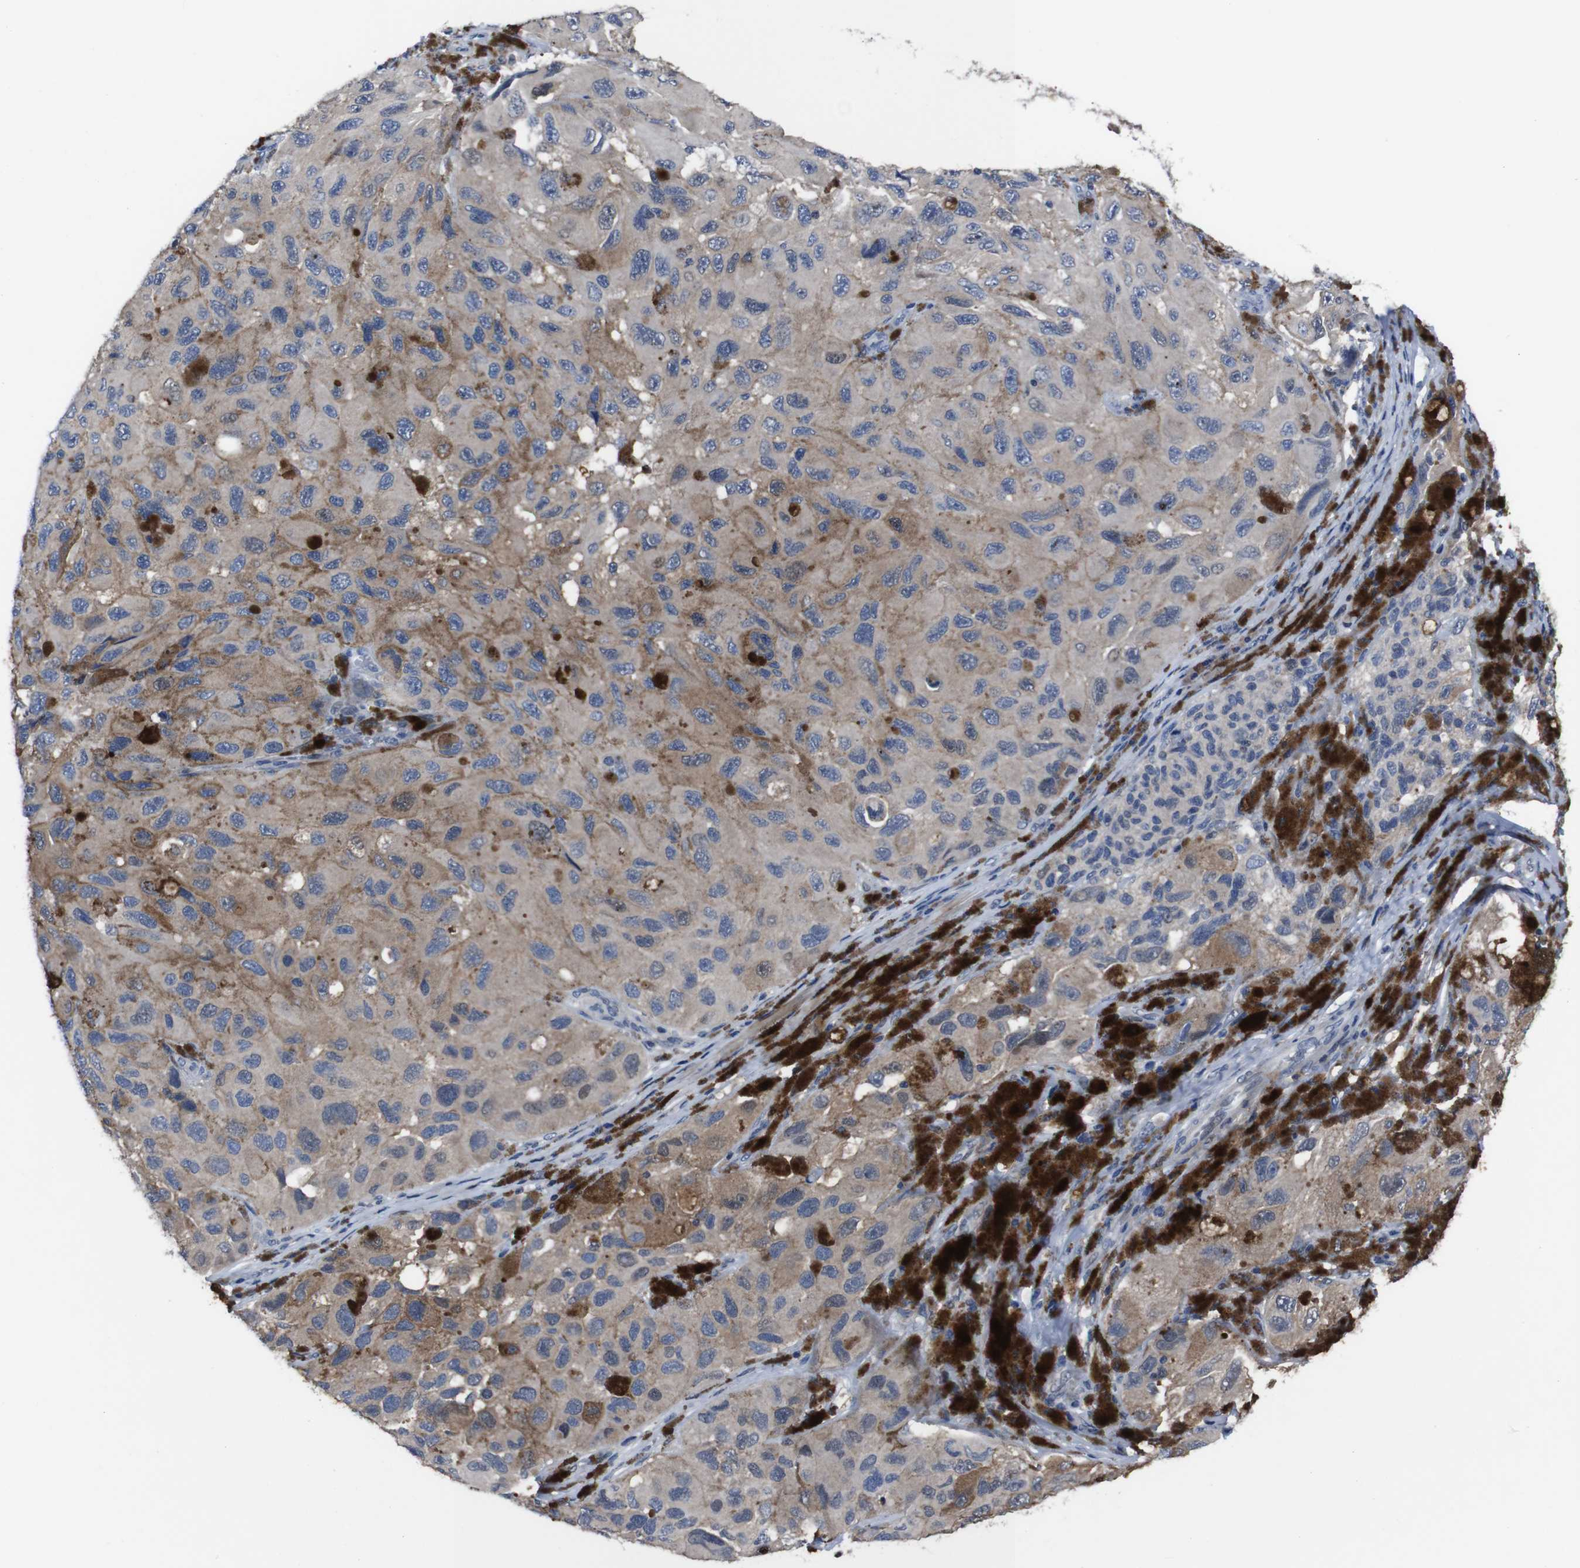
{"staining": {"intensity": "weak", "quantity": "<25%", "location": "cytoplasmic/membranous"}, "tissue": "melanoma", "cell_type": "Tumor cells", "image_type": "cancer", "snomed": [{"axis": "morphology", "description": "Malignant melanoma, NOS"}, {"axis": "topography", "description": "Skin"}], "caption": "Immunohistochemistry image of neoplastic tissue: human malignant melanoma stained with DAB (3,3'-diaminobenzidine) shows no significant protein staining in tumor cells. Nuclei are stained in blue.", "gene": "SEMA4B", "patient": {"sex": "female", "age": 73}}